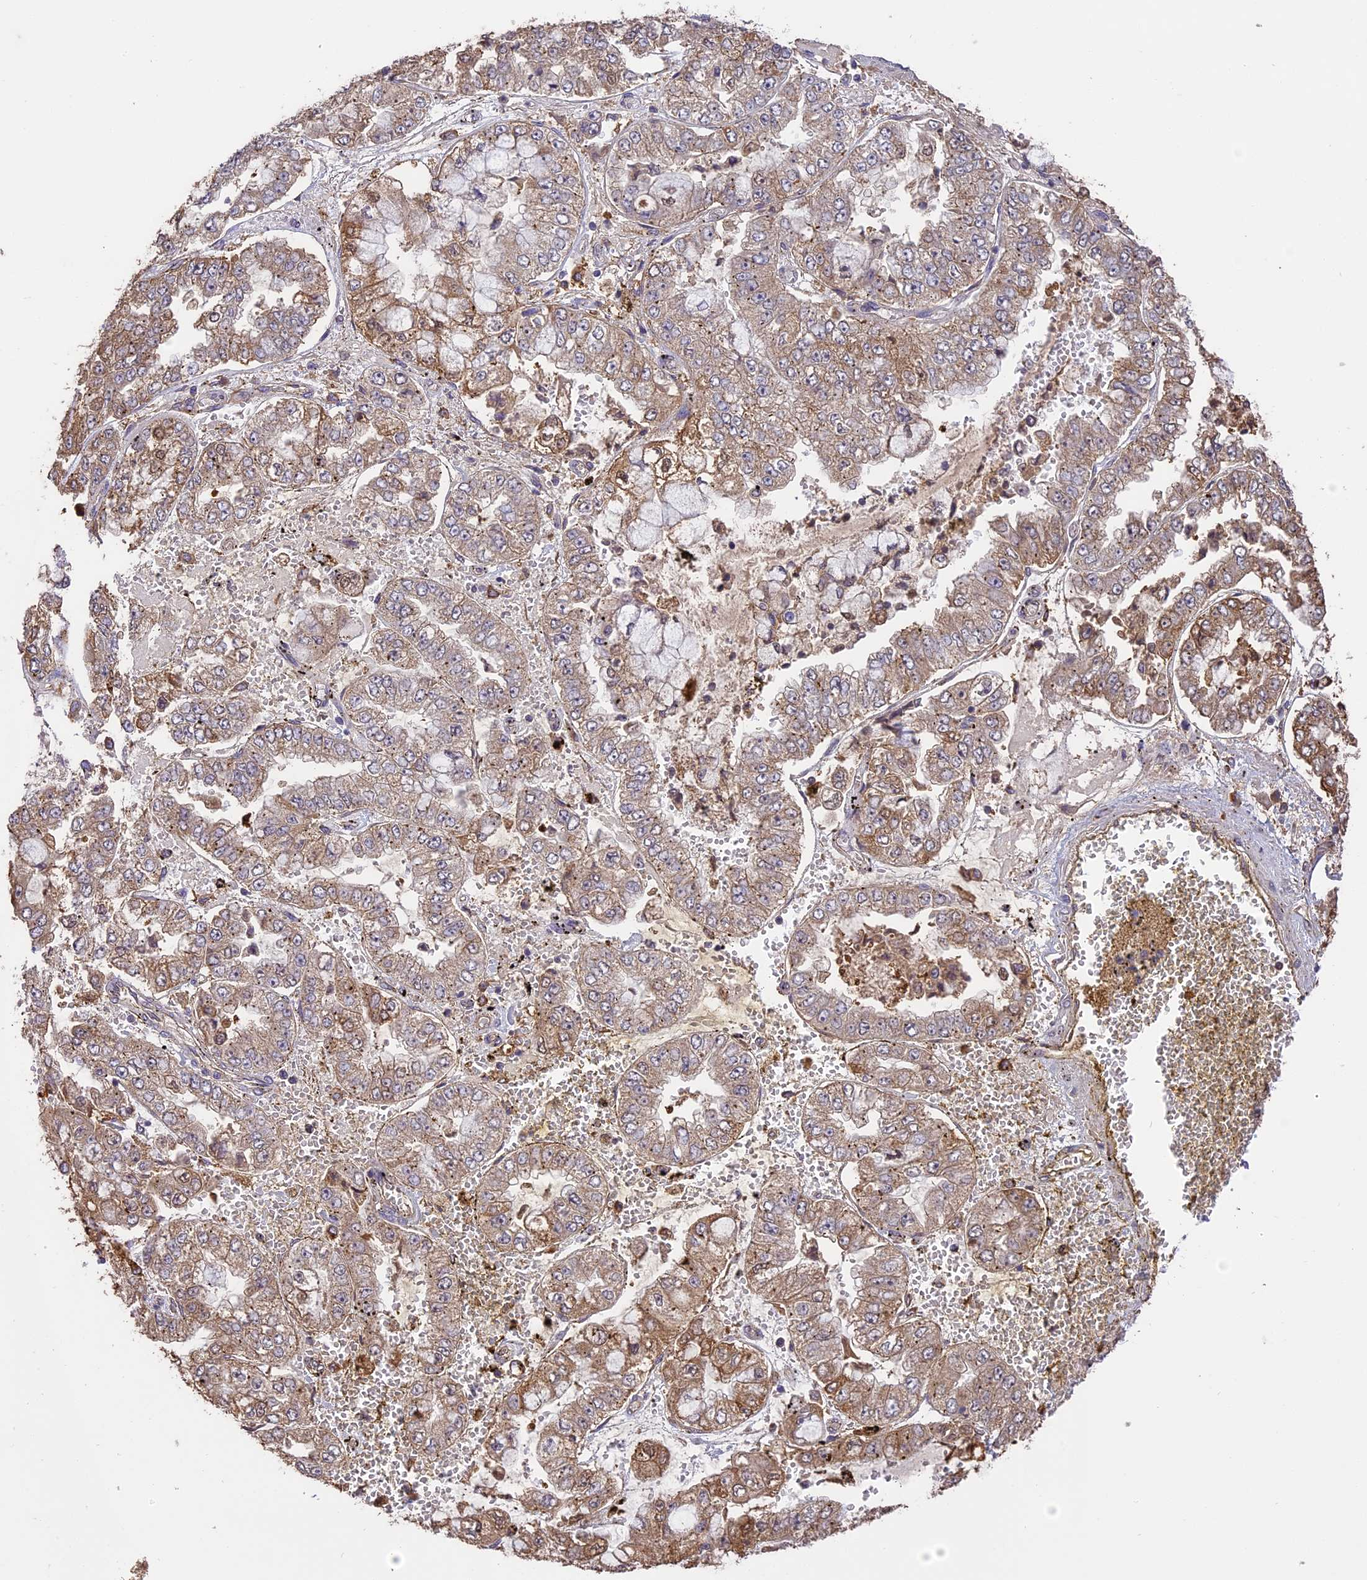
{"staining": {"intensity": "moderate", "quantity": "25%-75%", "location": "cytoplasmic/membranous"}, "tissue": "stomach cancer", "cell_type": "Tumor cells", "image_type": "cancer", "snomed": [{"axis": "morphology", "description": "Adenocarcinoma, NOS"}, {"axis": "topography", "description": "Stomach"}], "caption": "Tumor cells exhibit medium levels of moderate cytoplasmic/membranous expression in approximately 25%-75% of cells in adenocarcinoma (stomach). Ihc stains the protein of interest in brown and the nuclei are stained blue.", "gene": "ARHGAP19", "patient": {"sex": "male", "age": 76}}